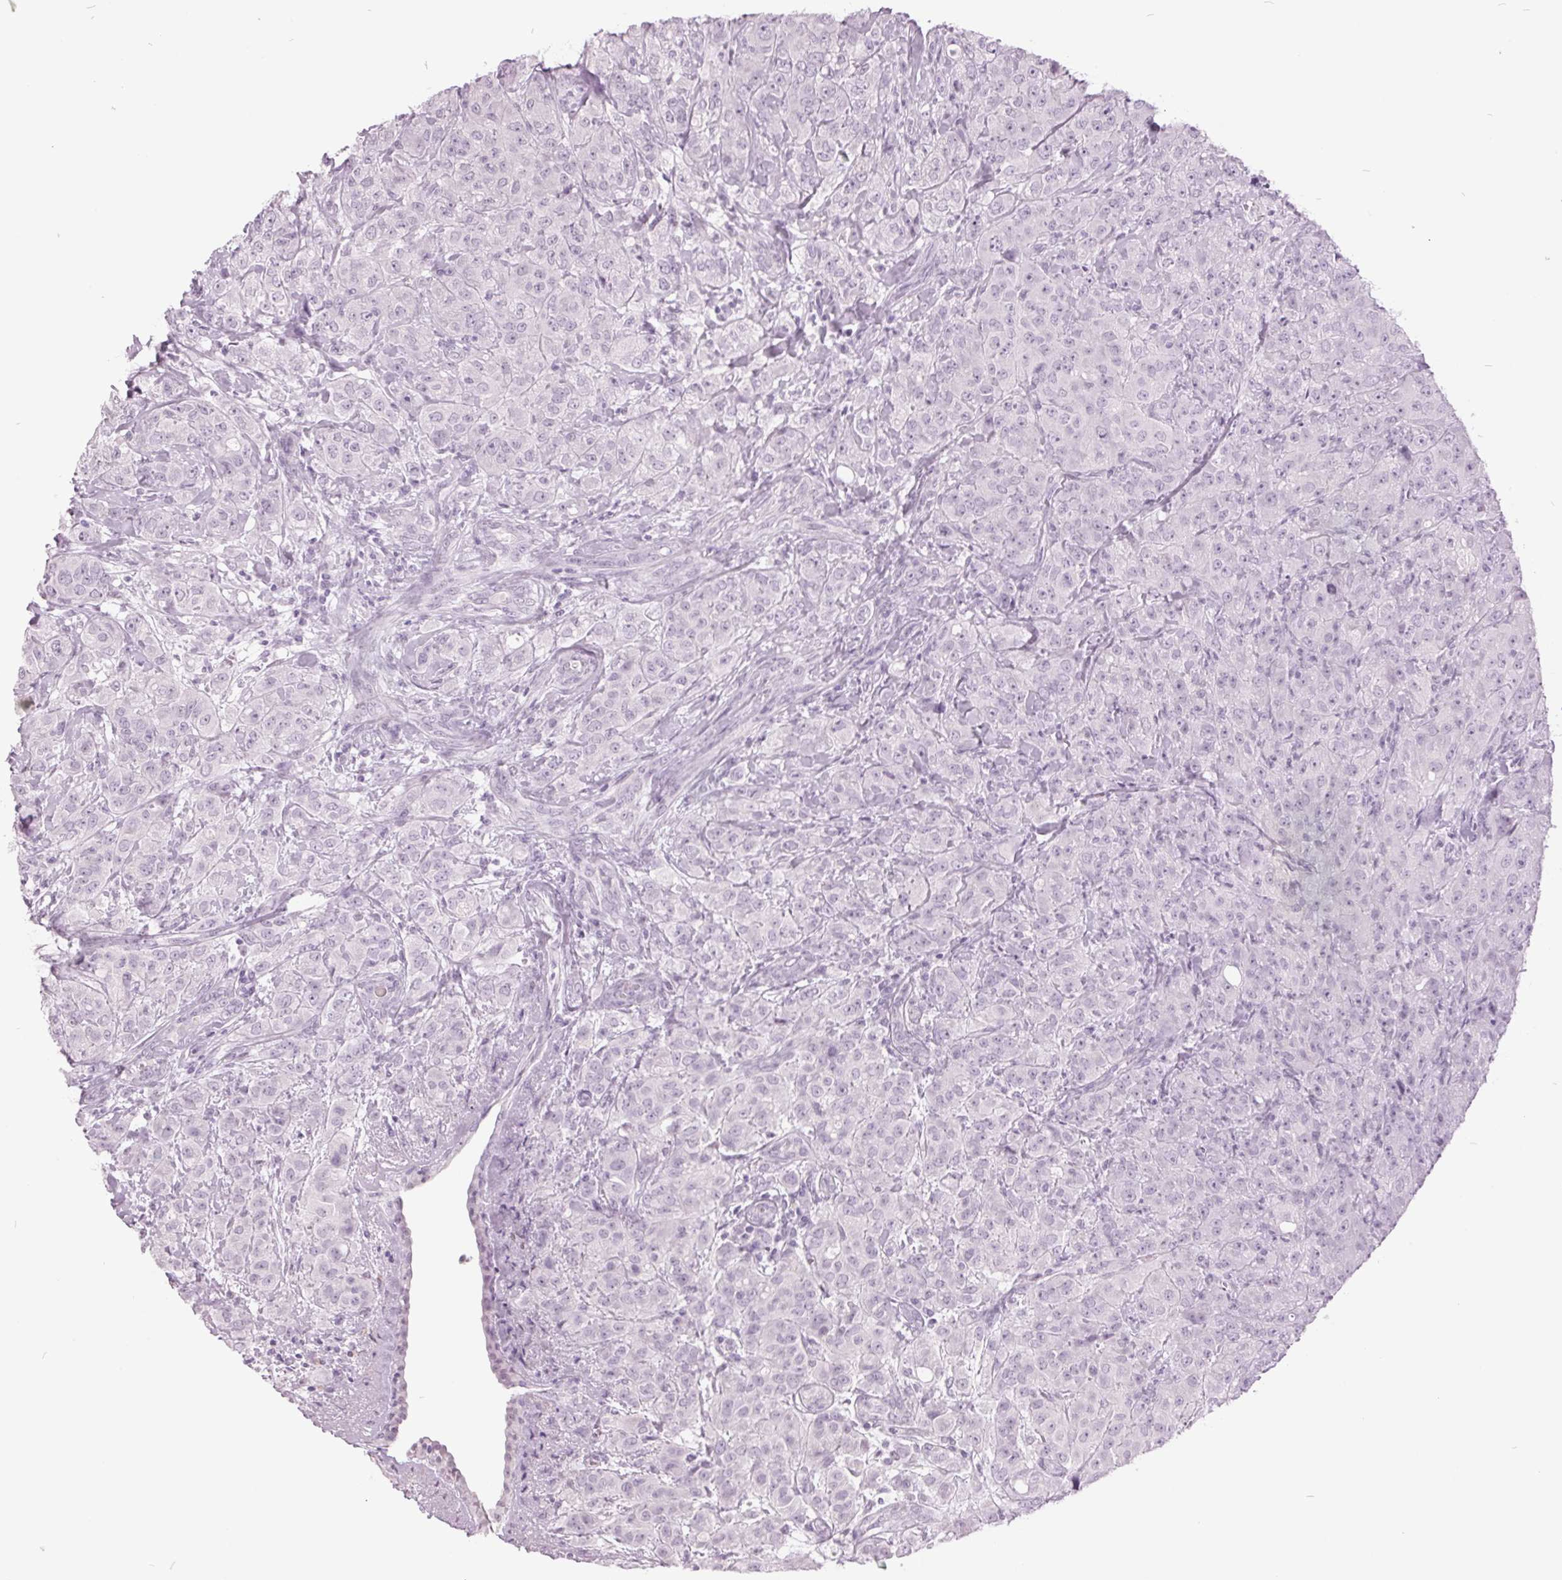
{"staining": {"intensity": "negative", "quantity": "none", "location": "none"}, "tissue": "breast cancer", "cell_type": "Tumor cells", "image_type": "cancer", "snomed": [{"axis": "morphology", "description": "Normal tissue, NOS"}, {"axis": "morphology", "description": "Duct carcinoma"}, {"axis": "topography", "description": "Breast"}], "caption": "IHC photomicrograph of human breast infiltrating ductal carcinoma stained for a protein (brown), which shows no expression in tumor cells.", "gene": "ODAD2", "patient": {"sex": "female", "age": 43}}